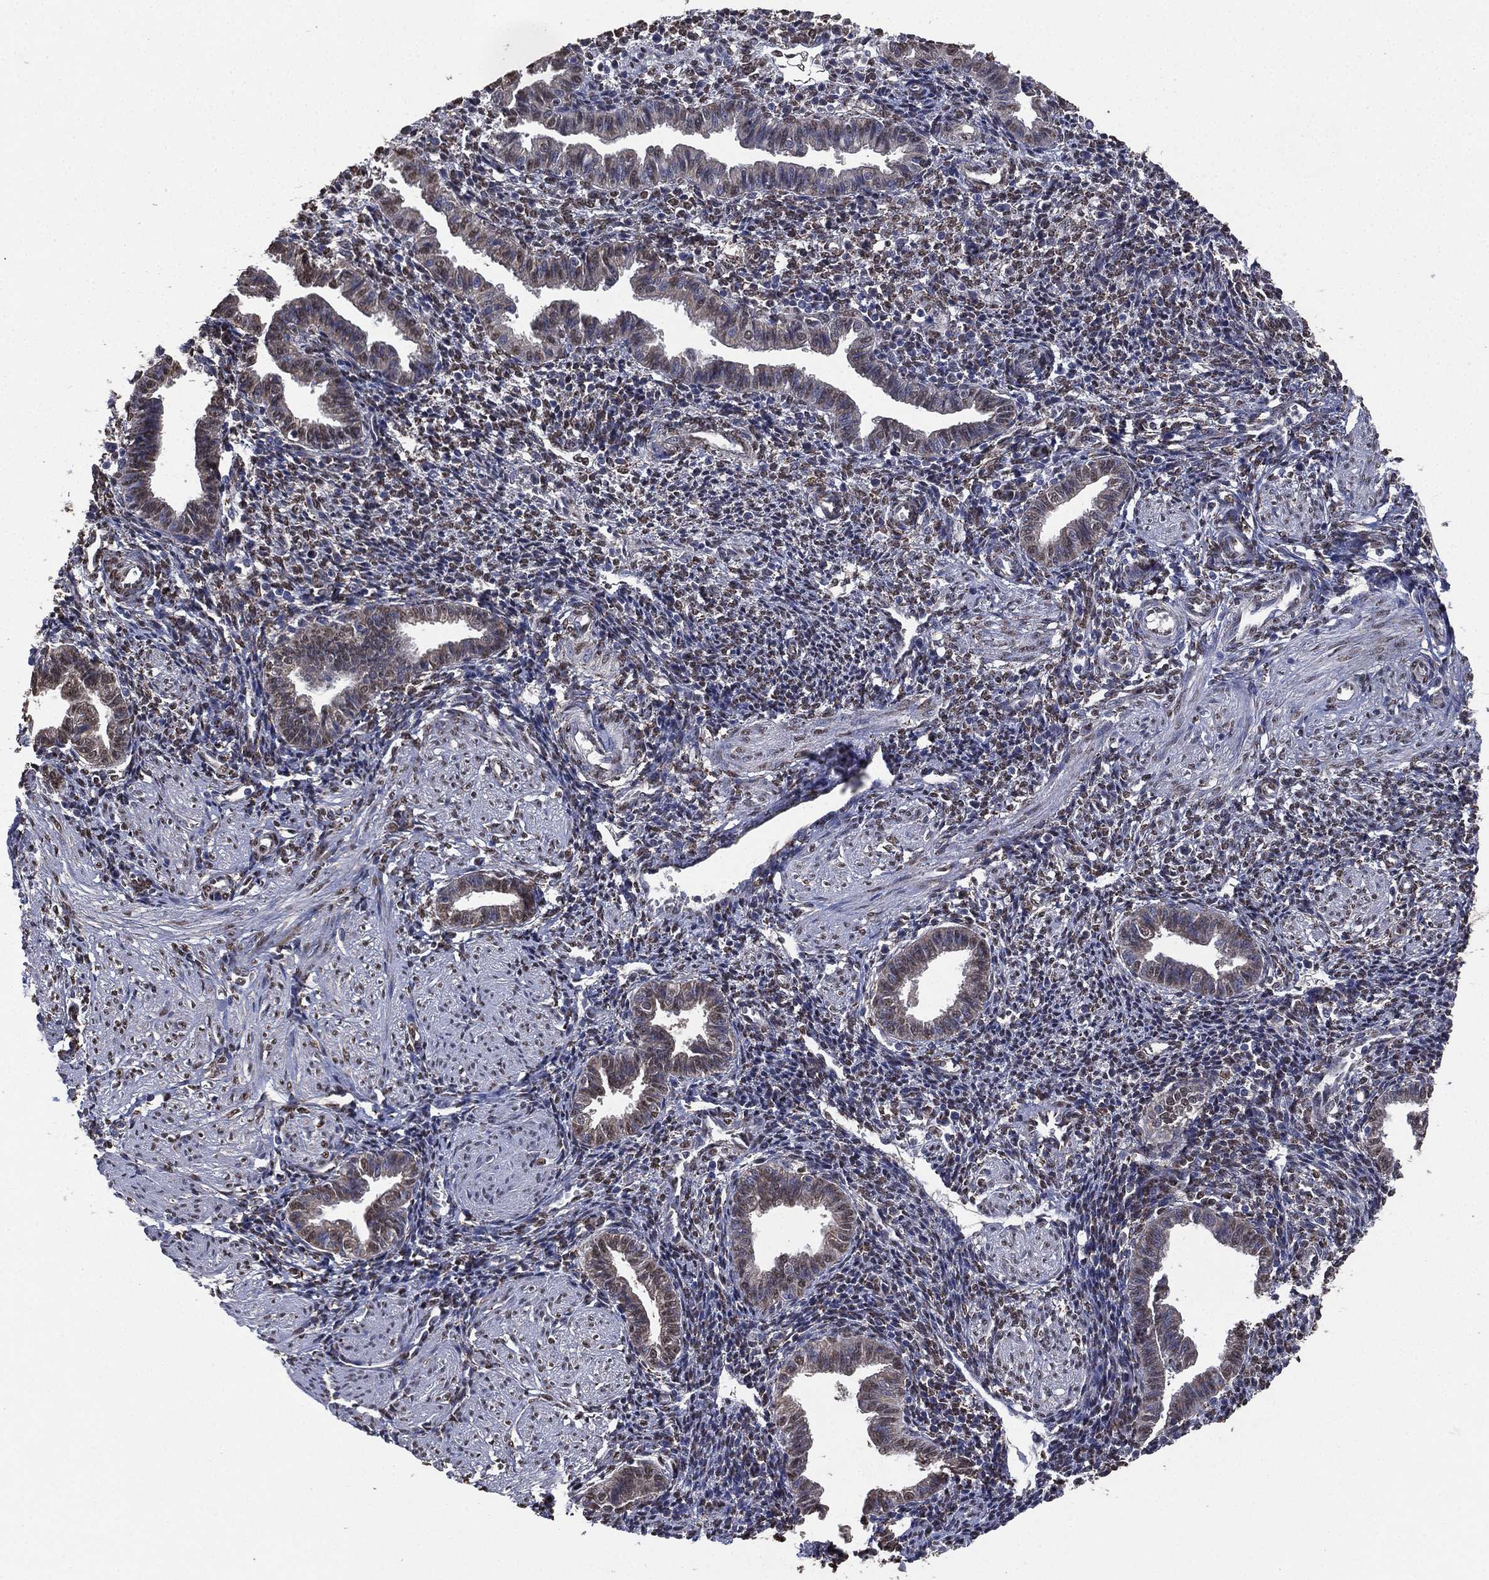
{"staining": {"intensity": "weak", "quantity": "25%-75%", "location": "nuclear"}, "tissue": "endometrium", "cell_type": "Cells in endometrial stroma", "image_type": "normal", "snomed": [{"axis": "morphology", "description": "Normal tissue, NOS"}, {"axis": "topography", "description": "Endometrium"}], "caption": "Protein expression analysis of normal endometrium displays weak nuclear positivity in about 25%-75% of cells in endometrial stroma.", "gene": "ALDH7A1", "patient": {"sex": "female", "age": 37}}